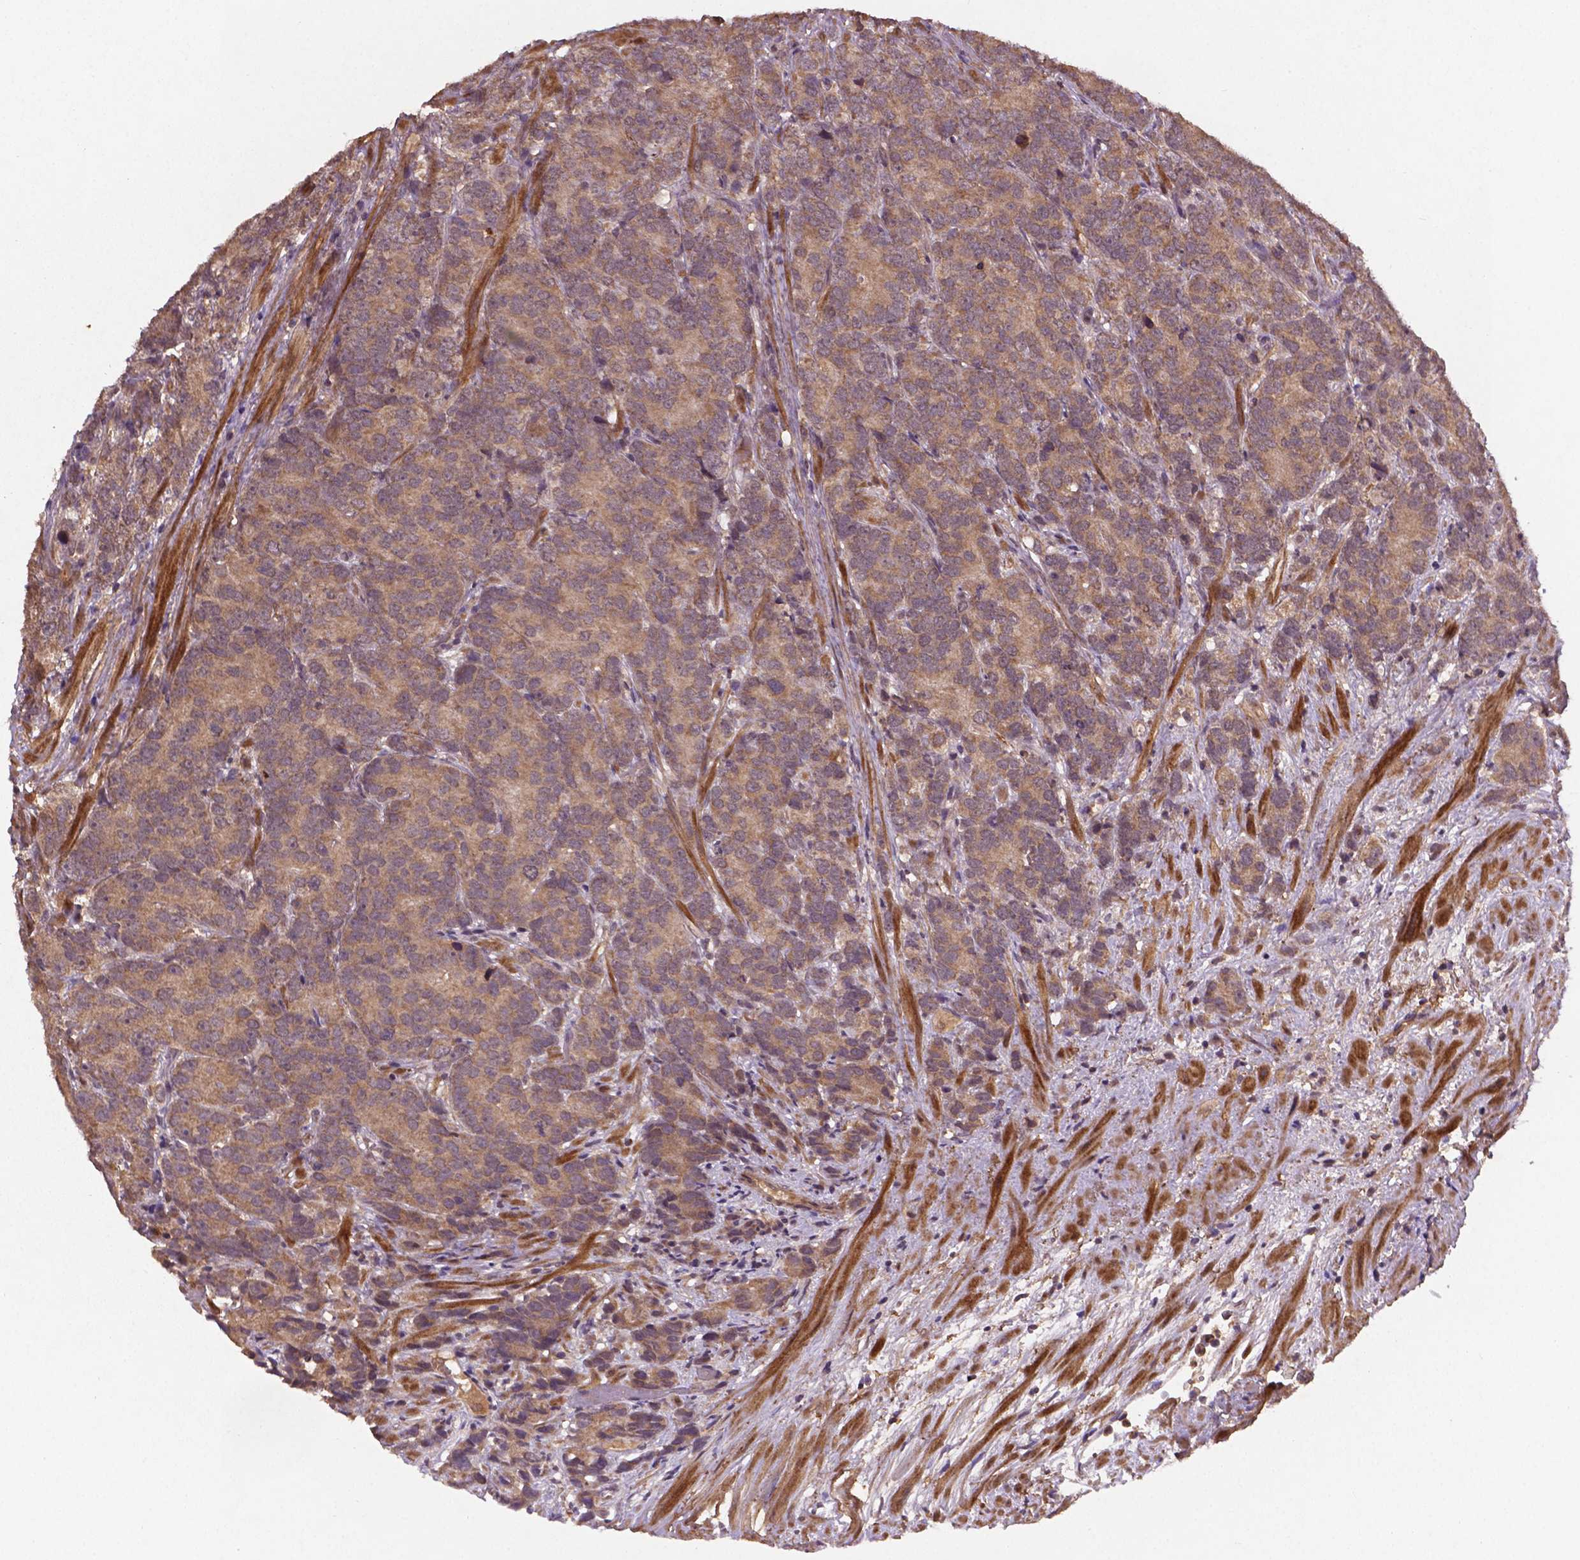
{"staining": {"intensity": "weak", "quantity": "25%-75%", "location": "cytoplasmic/membranous"}, "tissue": "prostate cancer", "cell_type": "Tumor cells", "image_type": "cancer", "snomed": [{"axis": "morphology", "description": "Adenocarcinoma, High grade"}, {"axis": "topography", "description": "Prostate"}], "caption": "Prostate cancer stained with a protein marker displays weak staining in tumor cells.", "gene": "NIPAL2", "patient": {"sex": "male", "age": 90}}